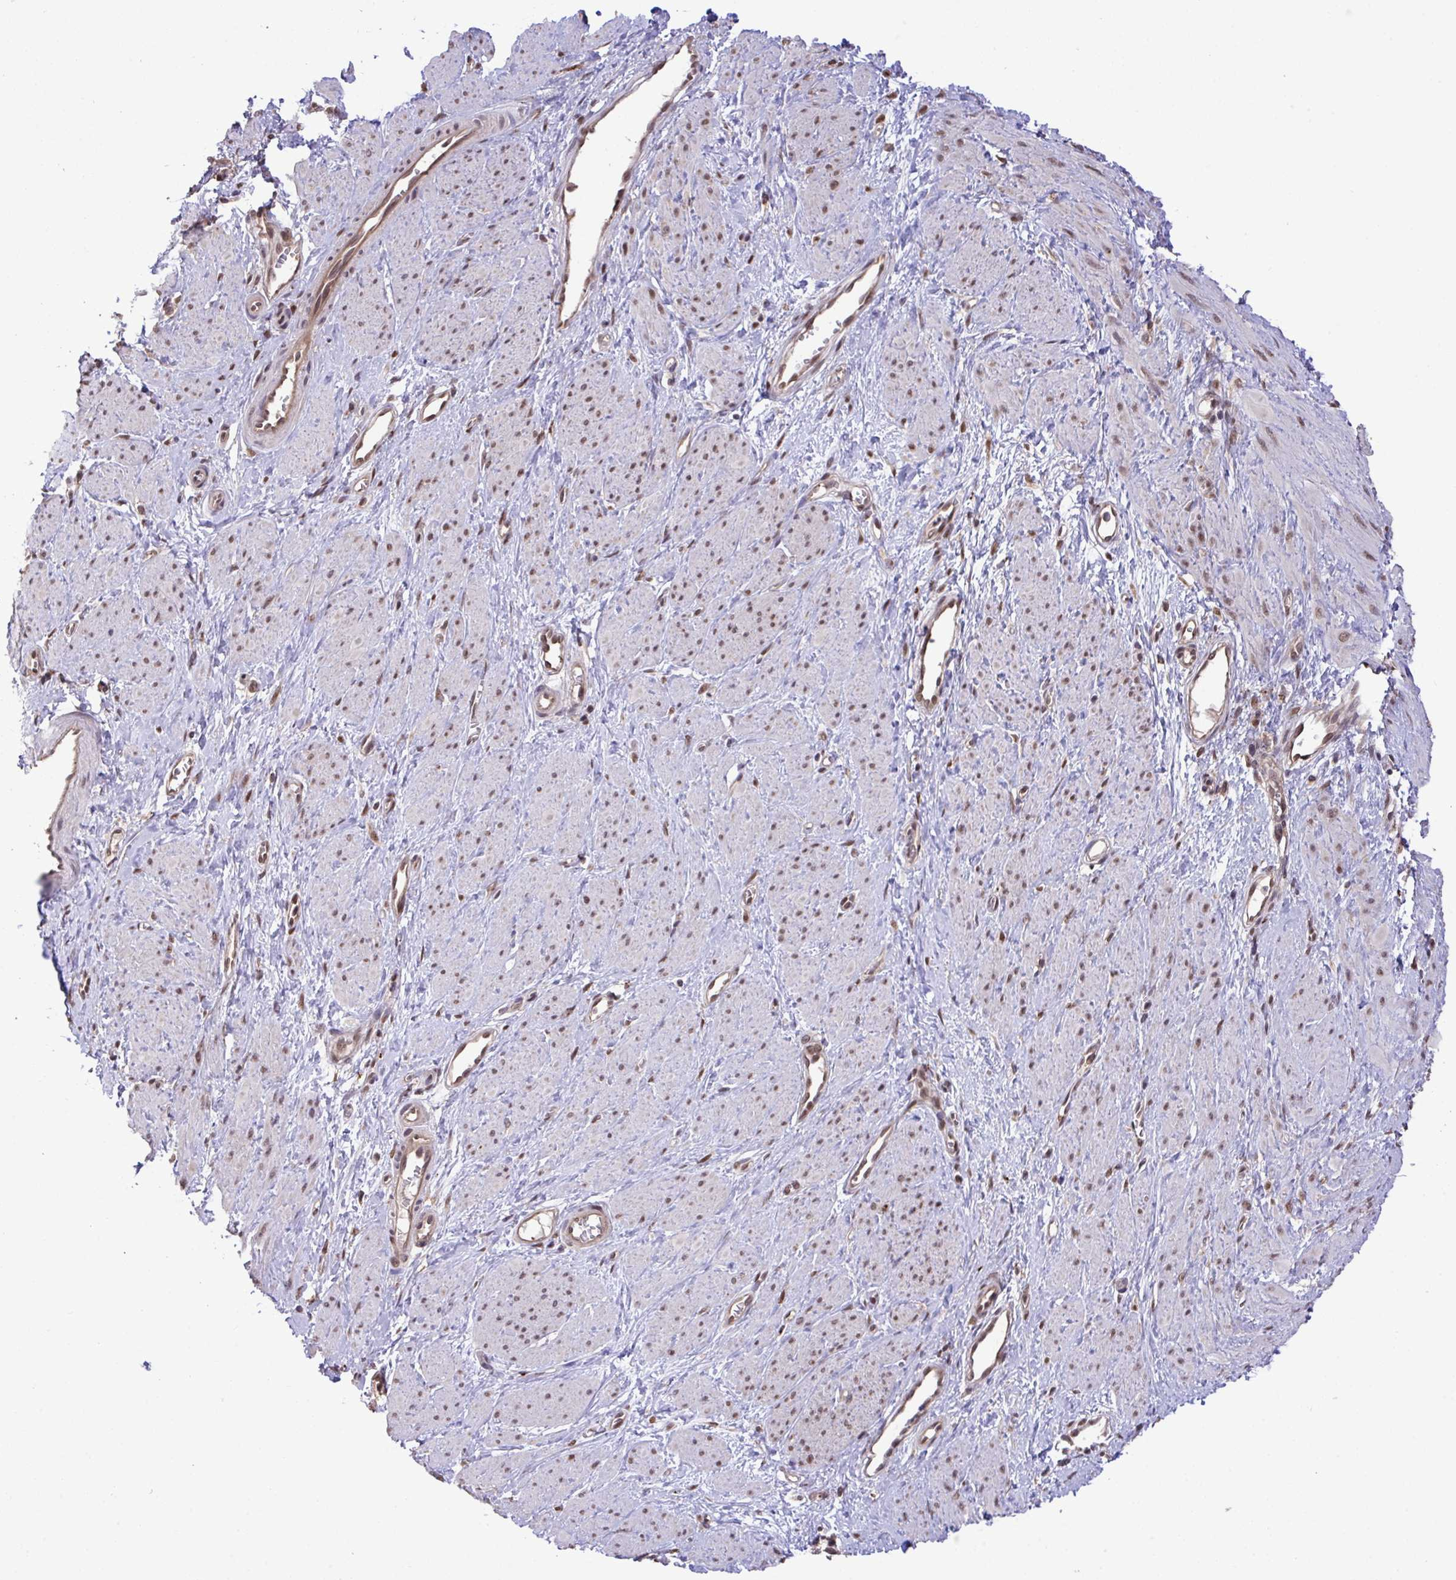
{"staining": {"intensity": "moderate", "quantity": ">75%", "location": "nuclear"}, "tissue": "smooth muscle", "cell_type": "Smooth muscle cells", "image_type": "normal", "snomed": [{"axis": "morphology", "description": "Normal tissue, NOS"}, {"axis": "topography", "description": "Smooth muscle"}, {"axis": "topography", "description": "Uterus"}], "caption": "Brown immunohistochemical staining in normal smooth muscle demonstrates moderate nuclear staining in about >75% of smooth muscle cells. (brown staining indicates protein expression, while blue staining denotes nuclei).", "gene": "C12orf57", "patient": {"sex": "female", "age": 39}}